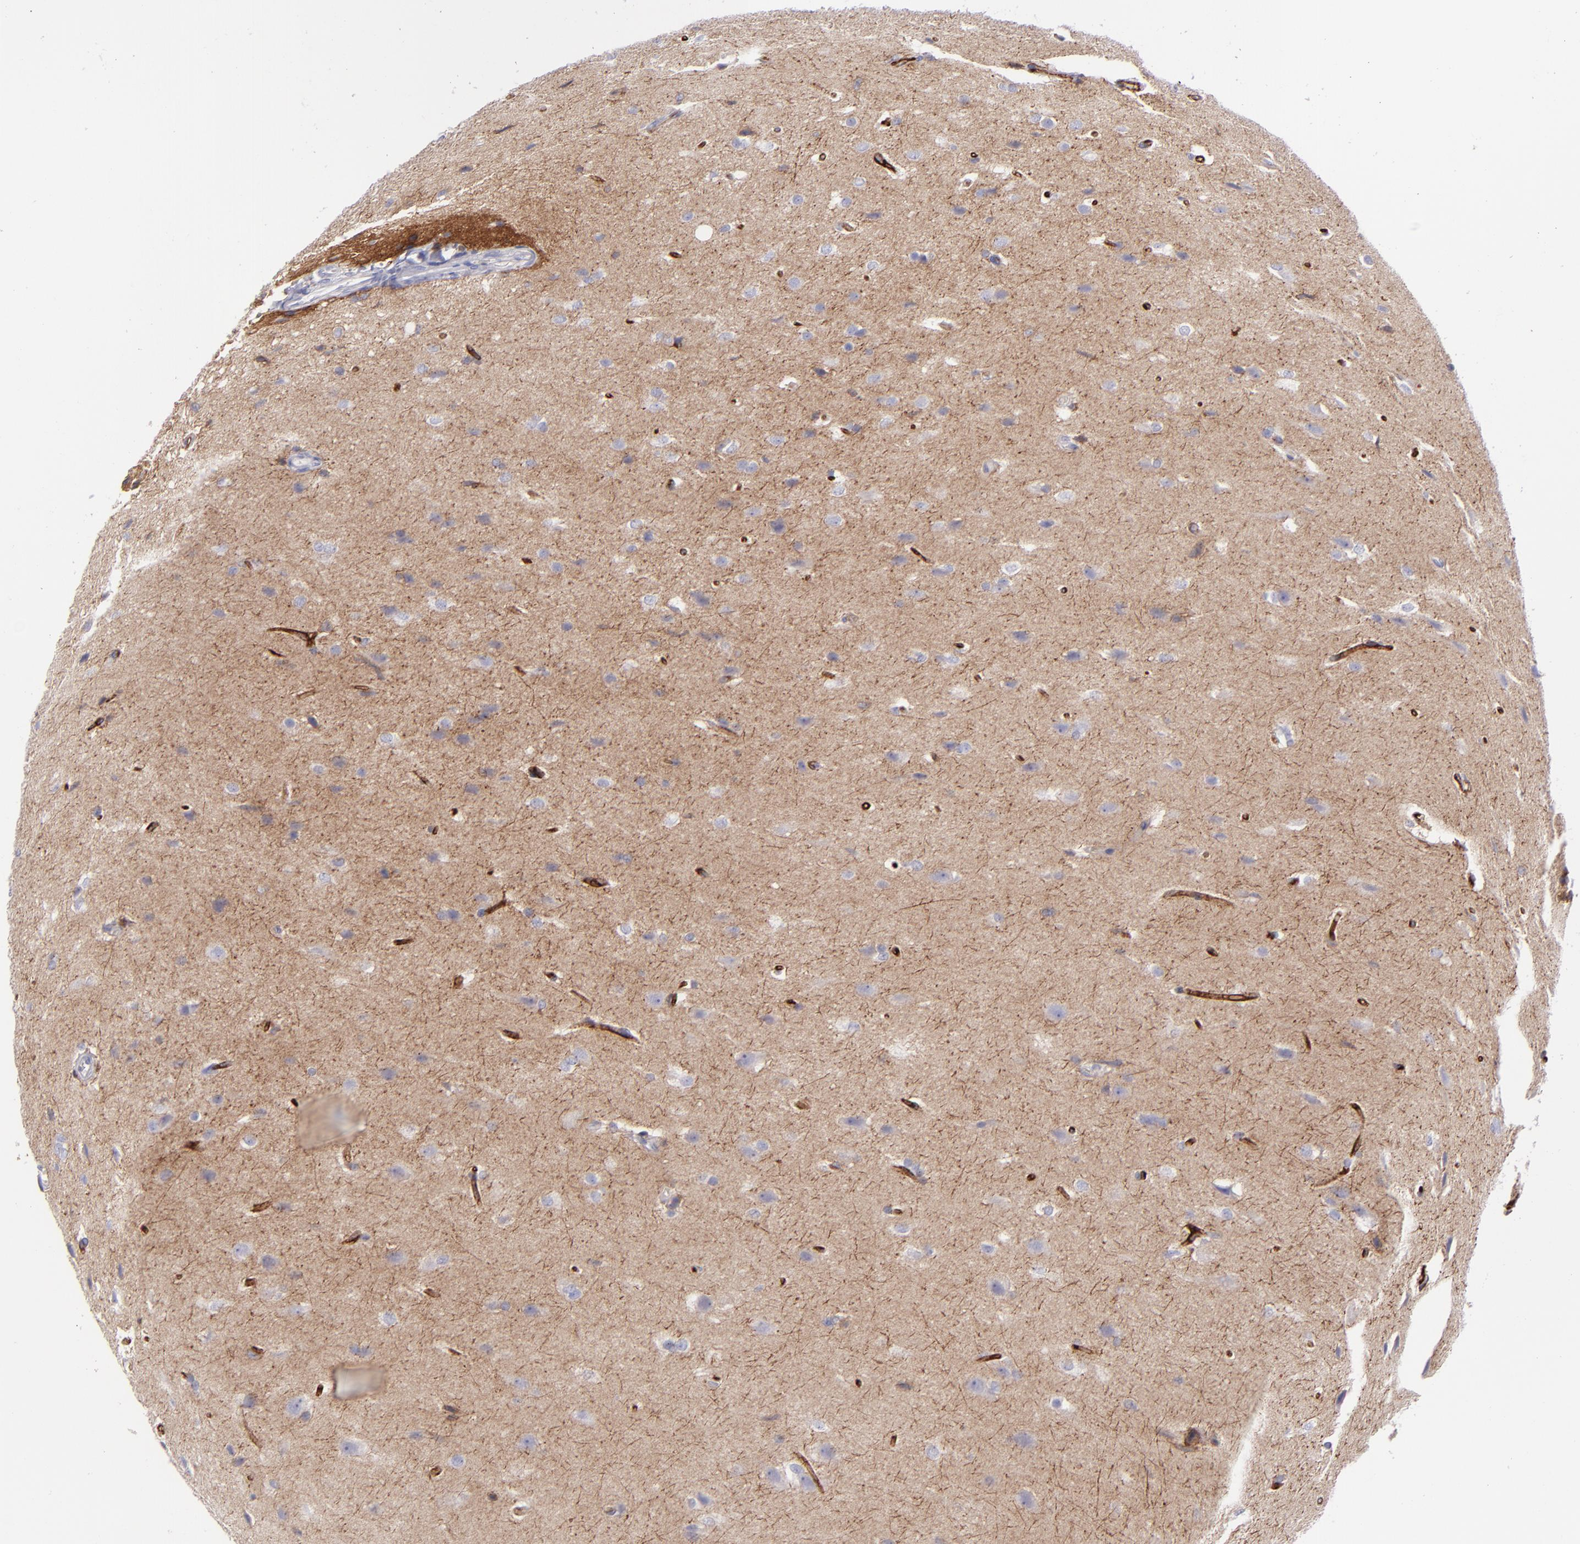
{"staining": {"intensity": "negative", "quantity": "none", "location": "none"}, "tissue": "glioma", "cell_type": "Tumor cells", "image_type": "cancer", "snomed": [{"axis": "morphology", "description": "Glioma, malignant, High grade"}, {"axis": "topography", "description": "Brain"}], "caption": "Tumor cells show no significant protein positivity in glioma. Nuclei are stained in blue.", "gene": "BSG", "patient": {"sex": "male", "age": 68}}